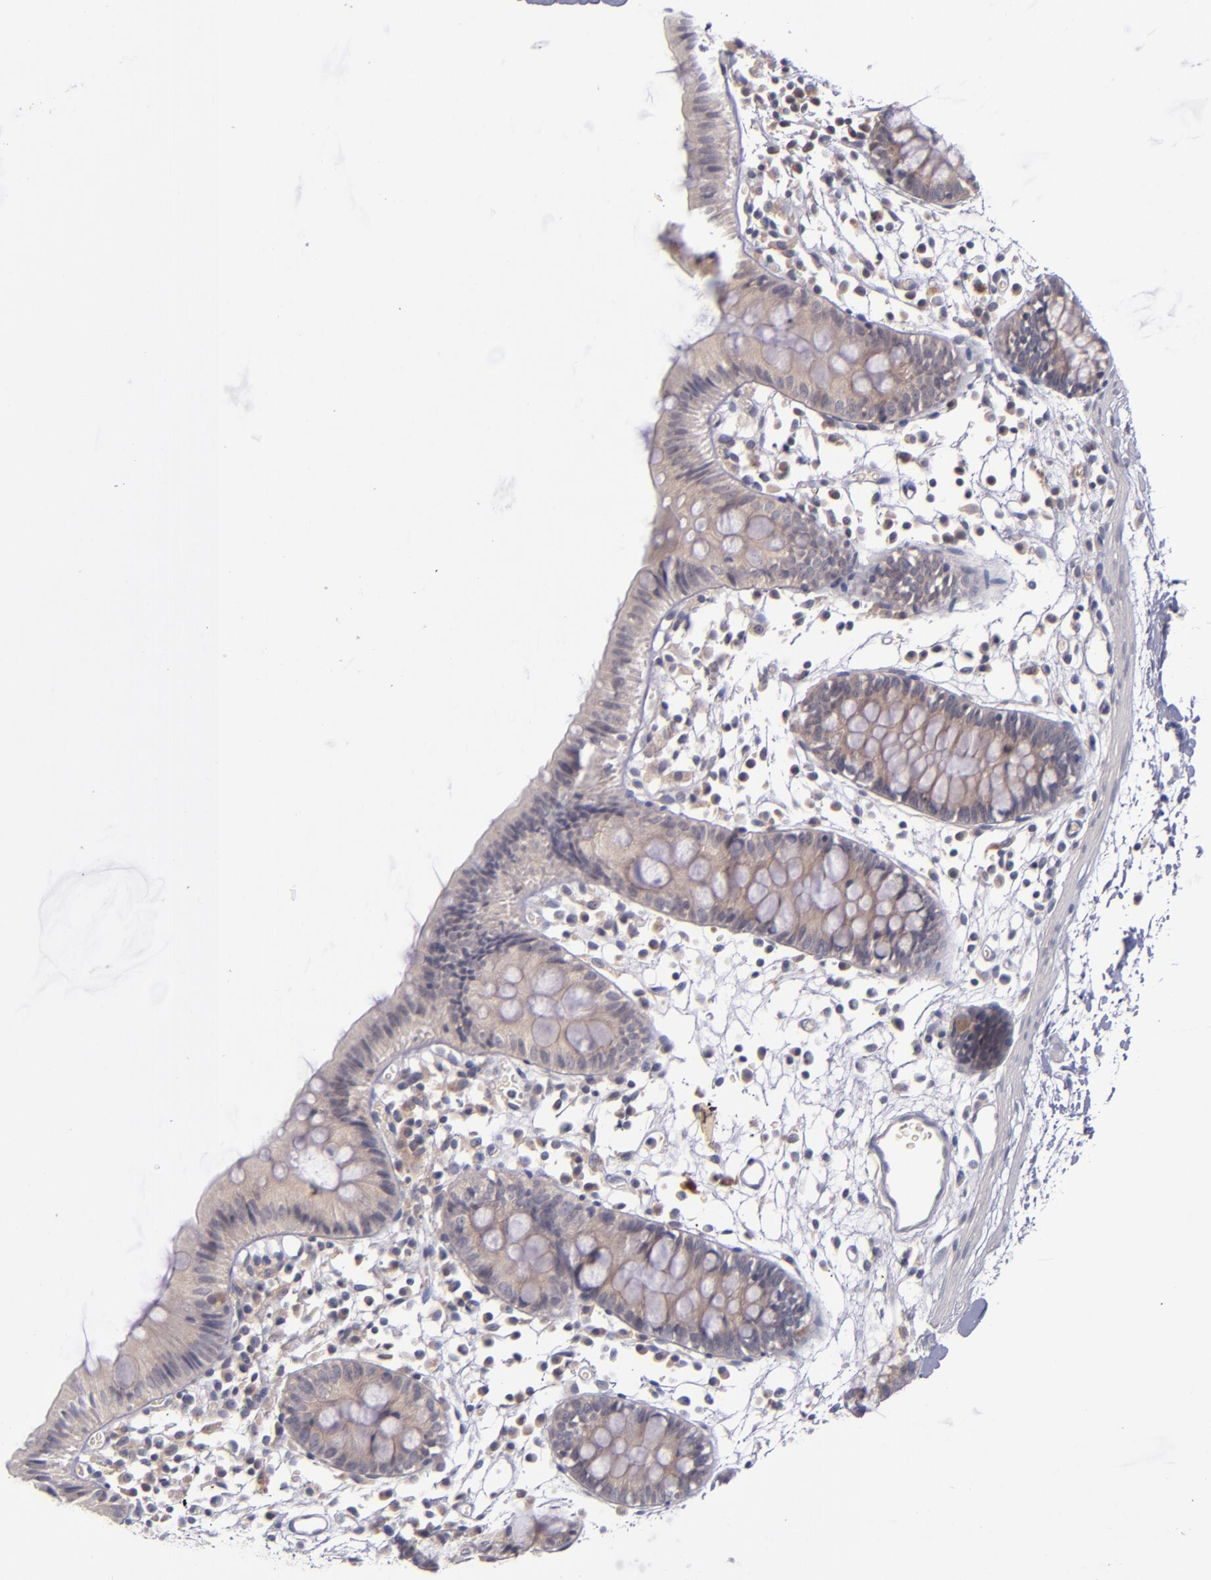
{"staining": {"intensity": "negative", "quantity": "none", "location": "none"}, "tissue": "colon", "cell_type": "Endothelial cells", "image_type": "normal", "snomed": [{"axis": "morphology", "description": "Normal tissue, NOS"}, {"axis": "topography", "description": "Colon"}], "caption": "High power microscopy image of an IHC image of unremarkable colon, revealing no significant expression in endothelial cells. The staining was performed using DAB to visualize the protein expression in brown, while the nuclei were stained in blue with hematoxylin (Magnification: 20x).", "gene": "TSC2", "patient": {"sex": "male", "age": 14}}